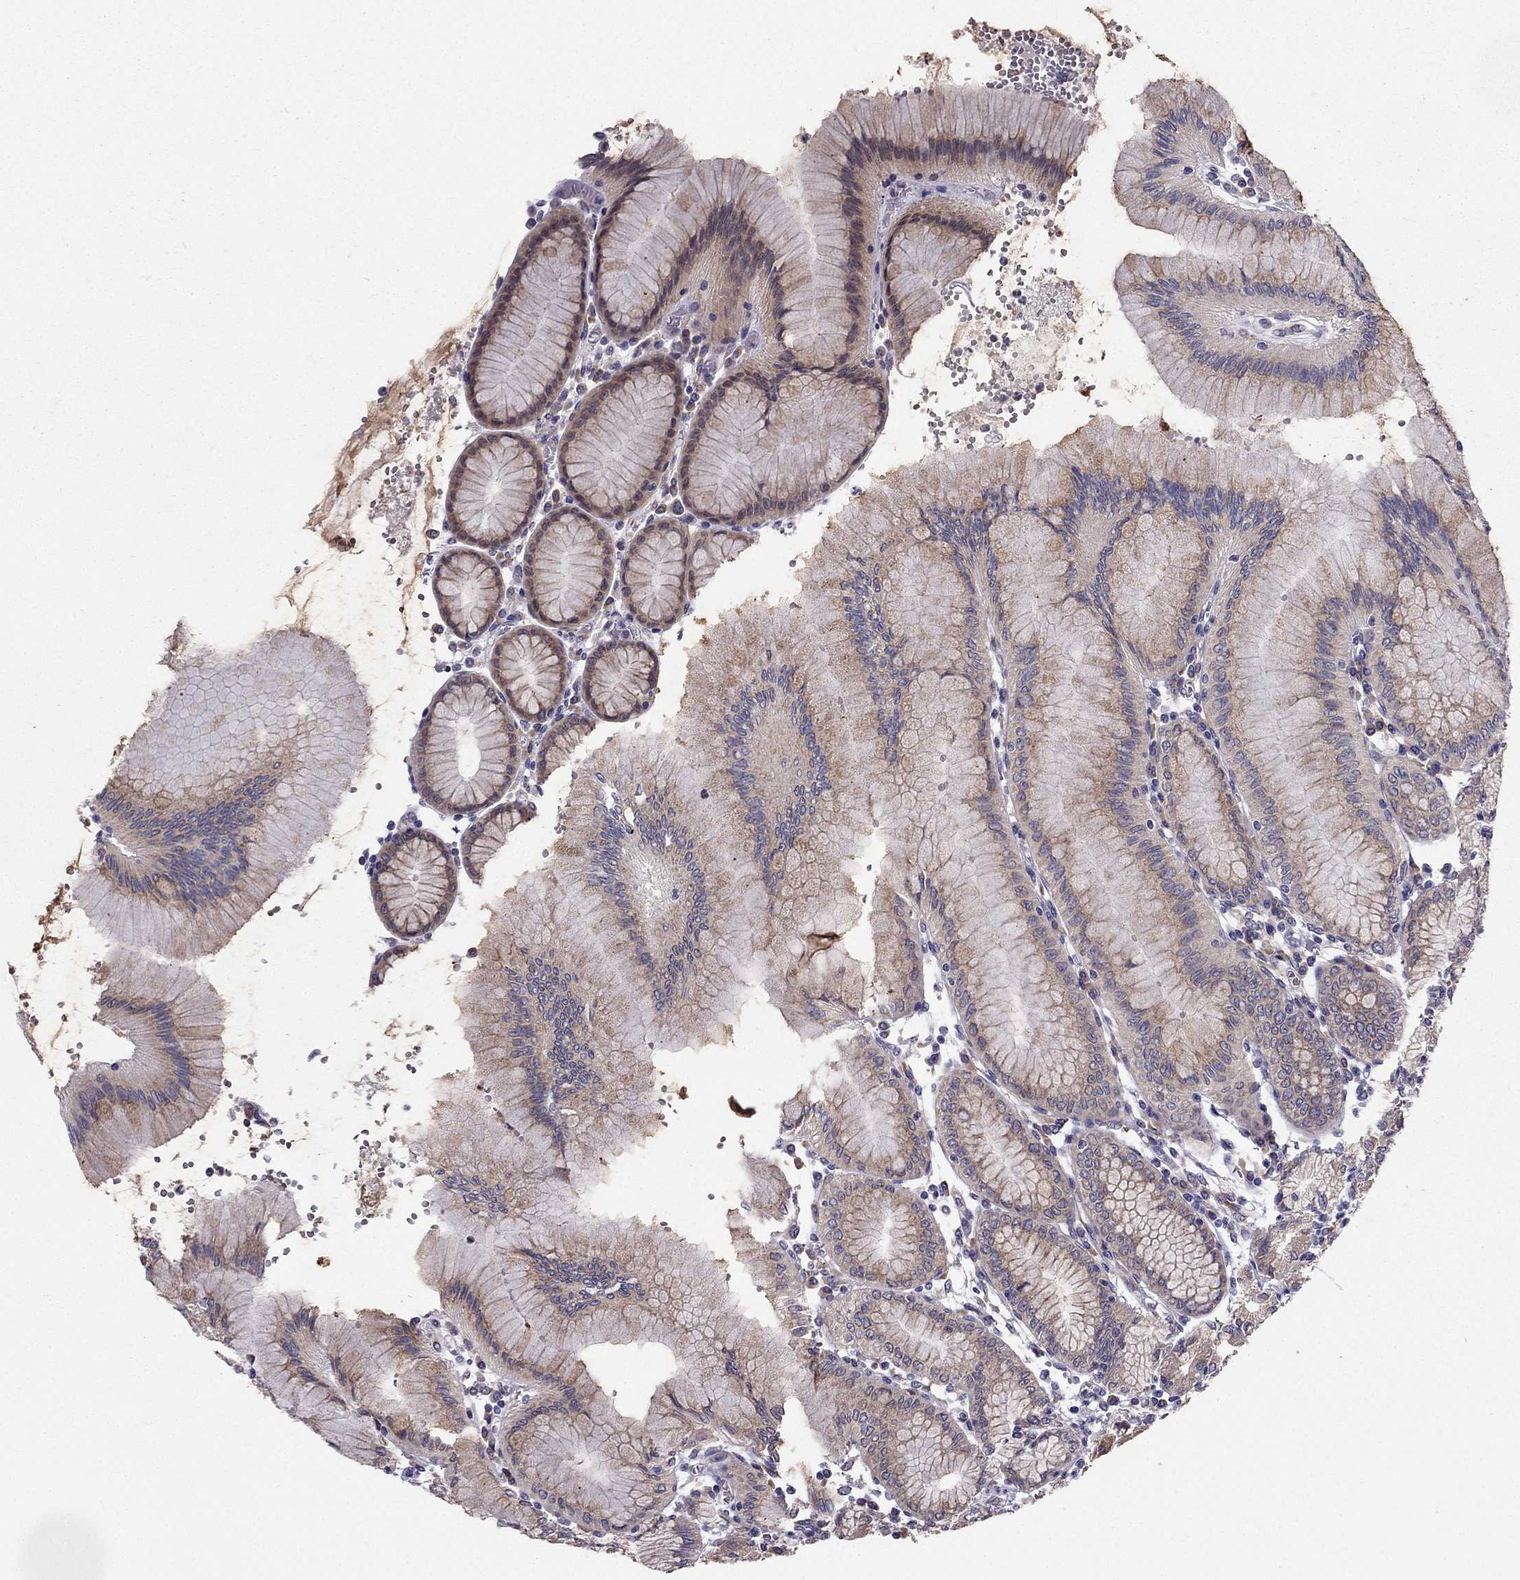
{"staining": {"intensity": "weak", "quantity": "25%-75%", "location": "cytoplasmic/membranous"}, "tissue": "stomach", "cell_type": "Glandular cells", "image_type": "normal", "snomed": [{"axis": "morphology", "description": "Normal tissue, NOS"}, {"axis": "topography", "description": "Skeletal muscle"}, {"axis": "topography", "description": "Stomach"}], "caption": "A low amount of weak cytoplasmic/membranous staining is identified in approximately 25%-75% of glandular cells in benign stomach.", "gene": "ARHGEF28", "patient": {"sex": "female", "age": 57}}